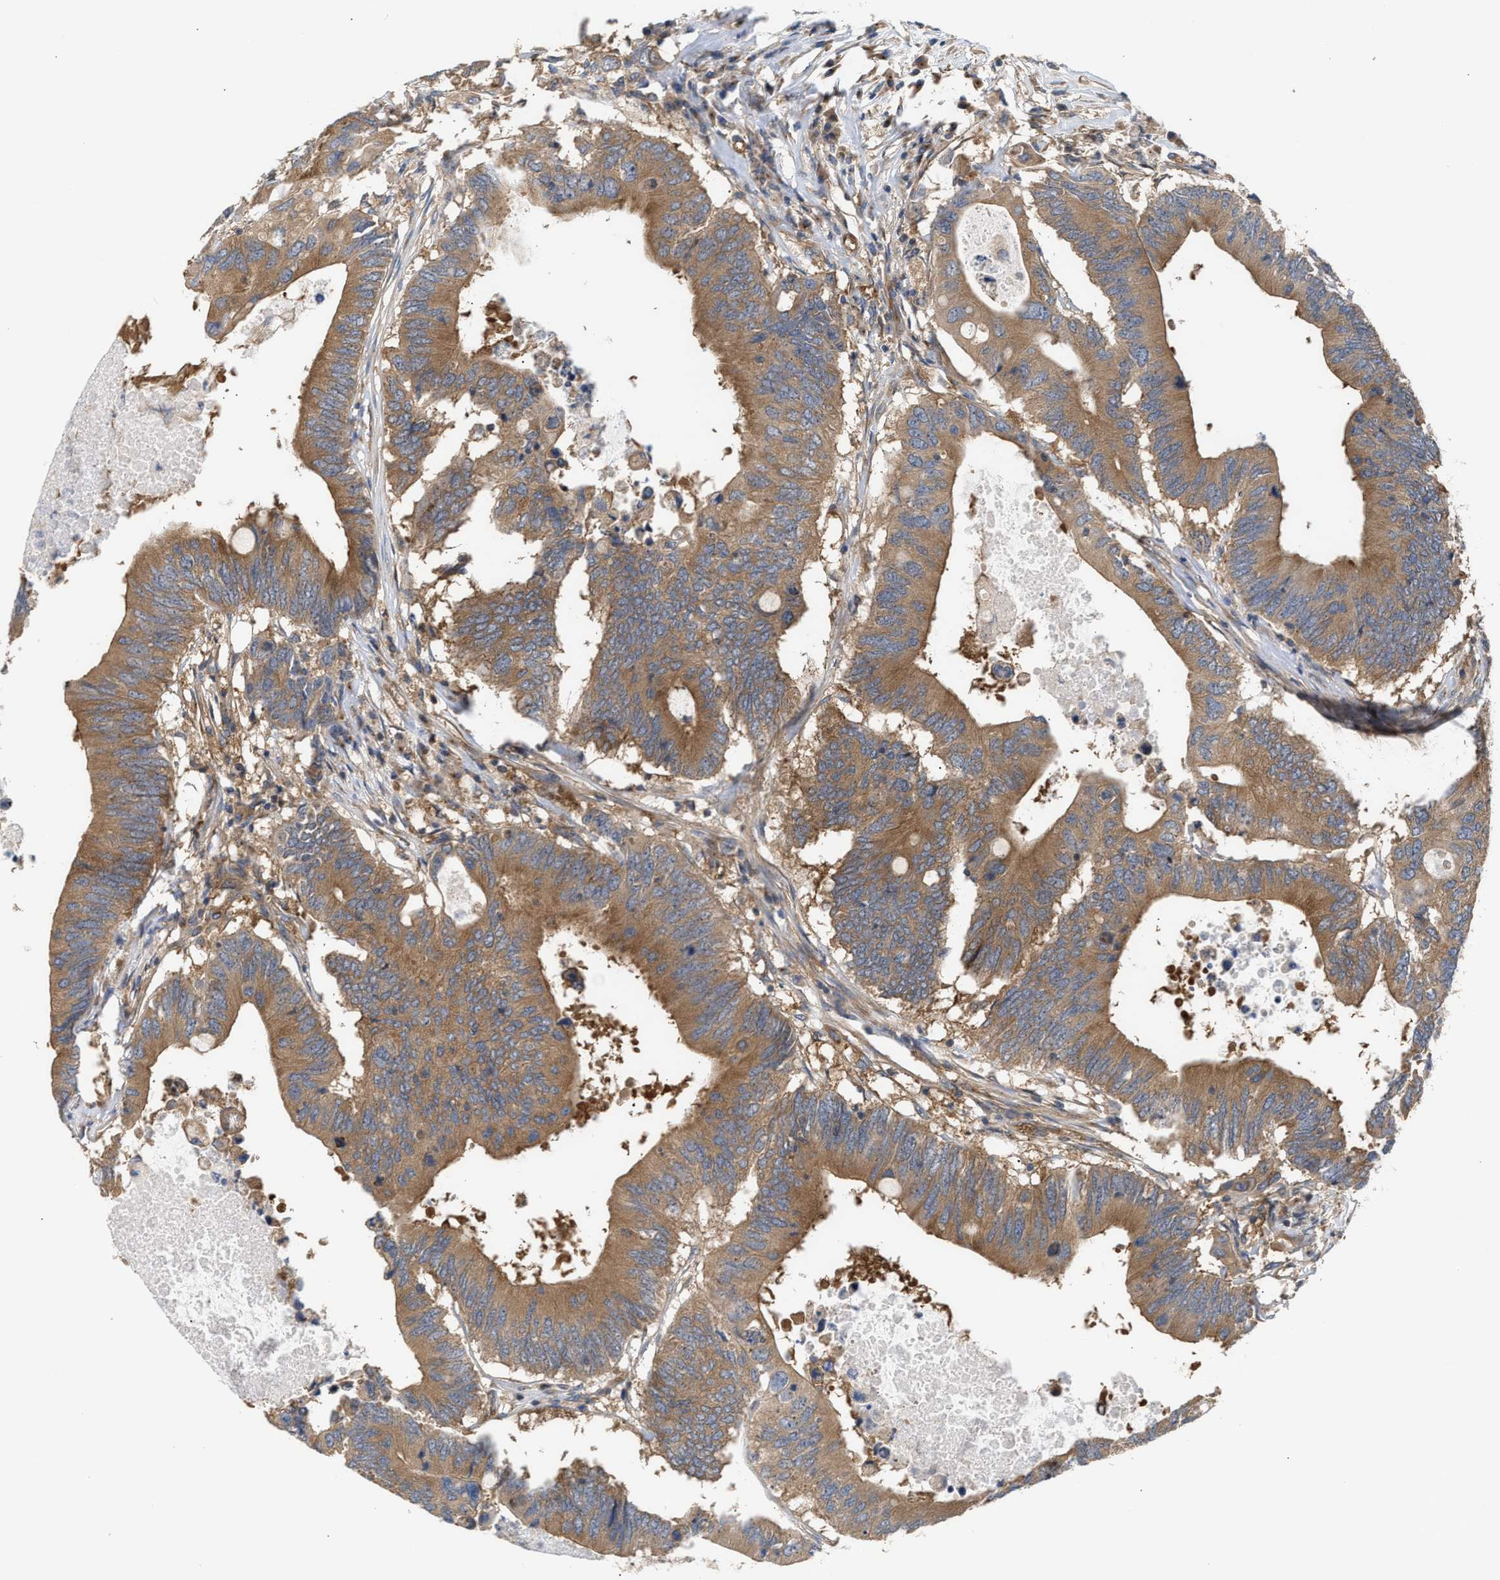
{"staining": {"intensity": "moderate", "quantity": ">75%", "location": "cytoplasmic/membranous"}, "tissue": "colorectal cancer", "cell_type": "Tumor cells", "image_type": "cancer", "snomed": [{"axis": "morphology", "description": "Adenocarcinoma, NOS"}, {"axis": "topography", "description": "Colon"}], "caption": "Human adenocarcinoma (colorectal) stained with a brown dye shows moderate cytoplasmic/membranous positive expression in about >75% of tumor cells.", "gene": "LAPTM4B", "patient": {"sex": "male", "age": 71}}